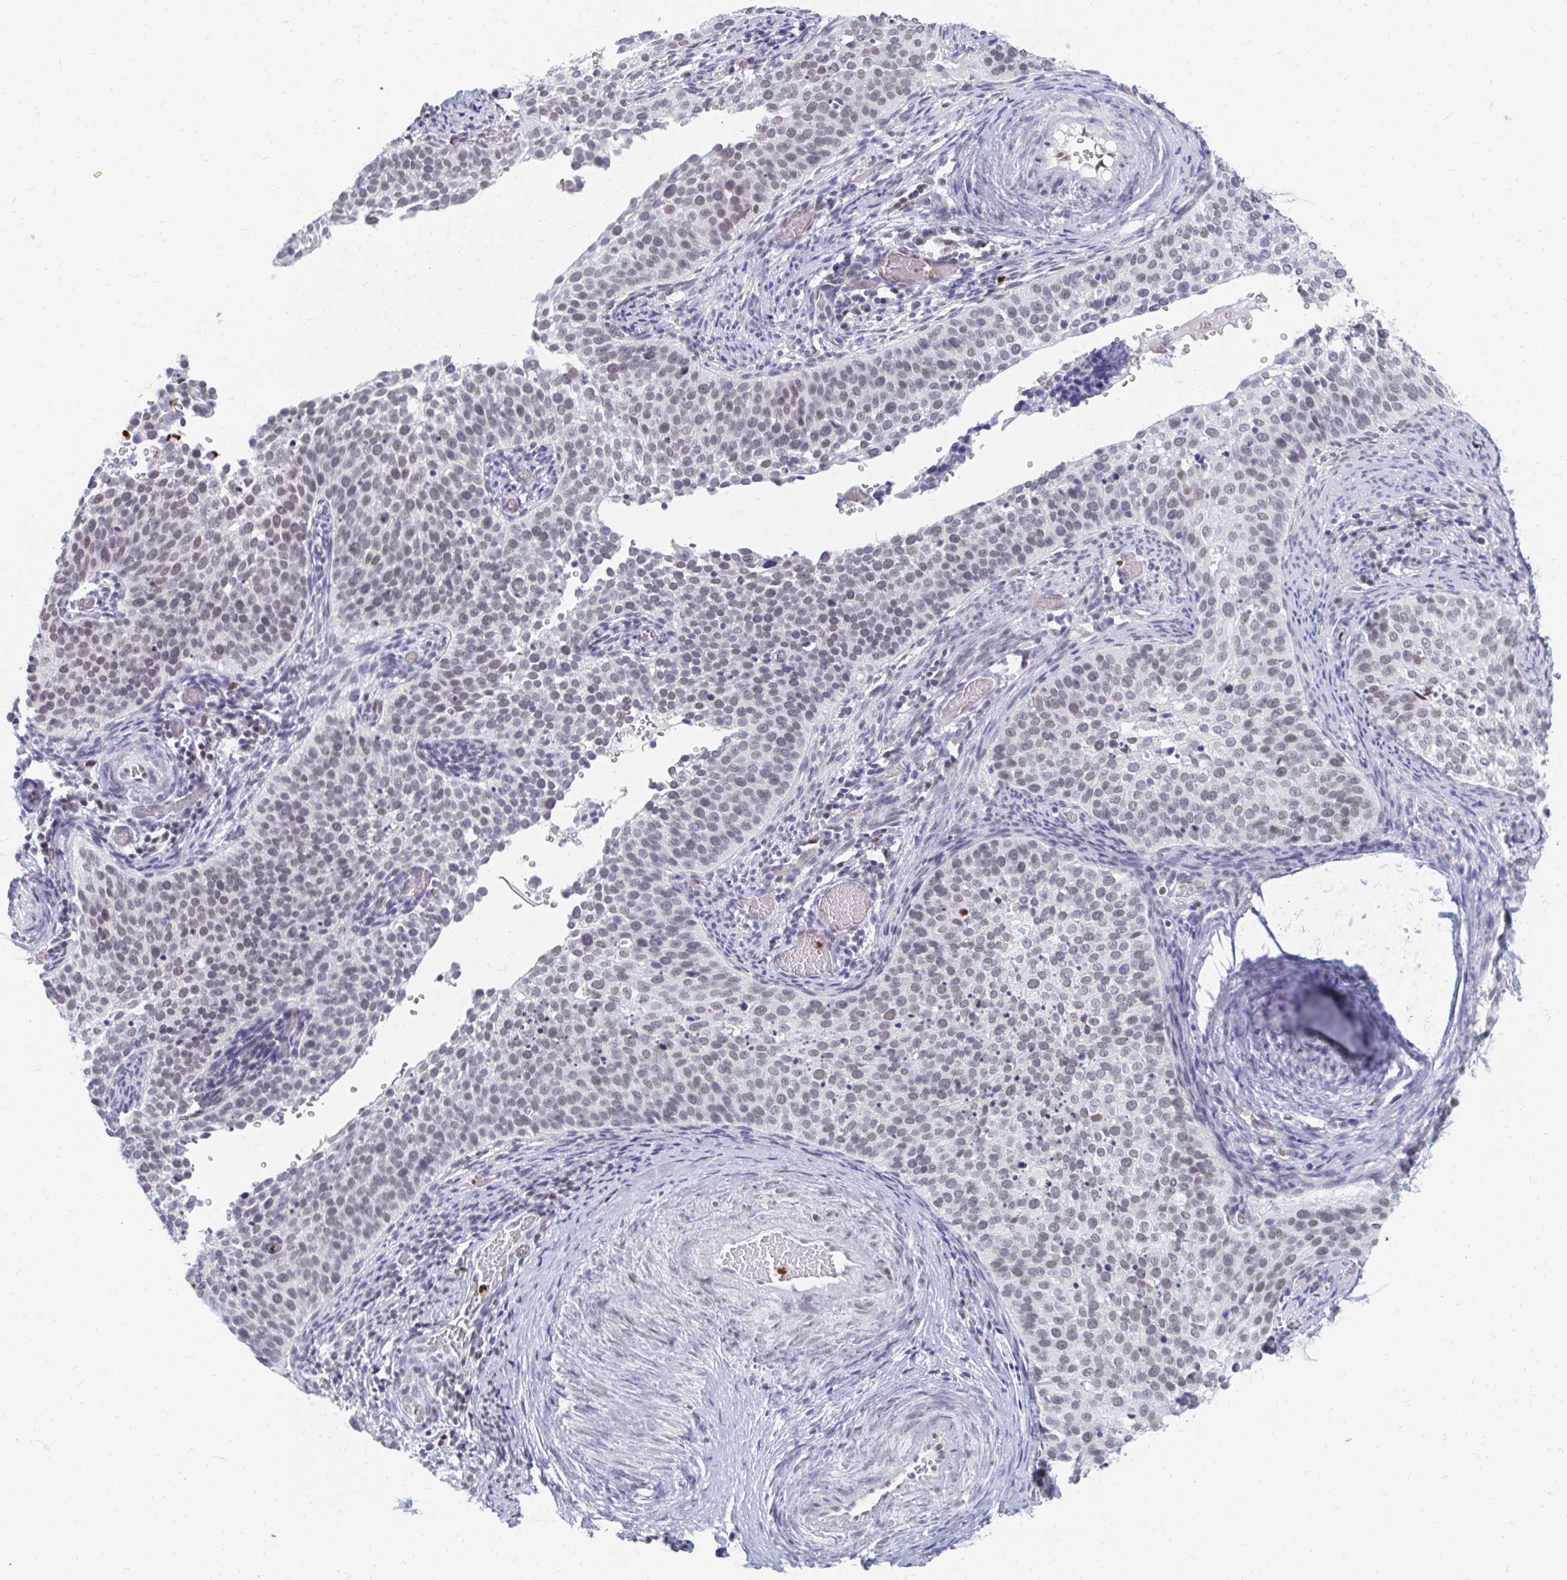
{"staining": {"intensity": "moderate", "quantity": "<25%", "location": "nuclear"}, "tissue": "cervical cancer", "cell_type": "Tumor cells", "image_type": "cancer", "snomed": [{"axis": "morphology", "description": "Squamous cell carcinoma, NOS"}, {"axis": "topography", "description": "Cervix"}], "caption": "A high-resolution photomicrograph shows immunohistochemistry staining of cervical cancer, which exhibits moderate nuclear positivity in about <25% of tumor cells.", "gene": "PLK3", "patient": {"sex": "female", "age": 44}}